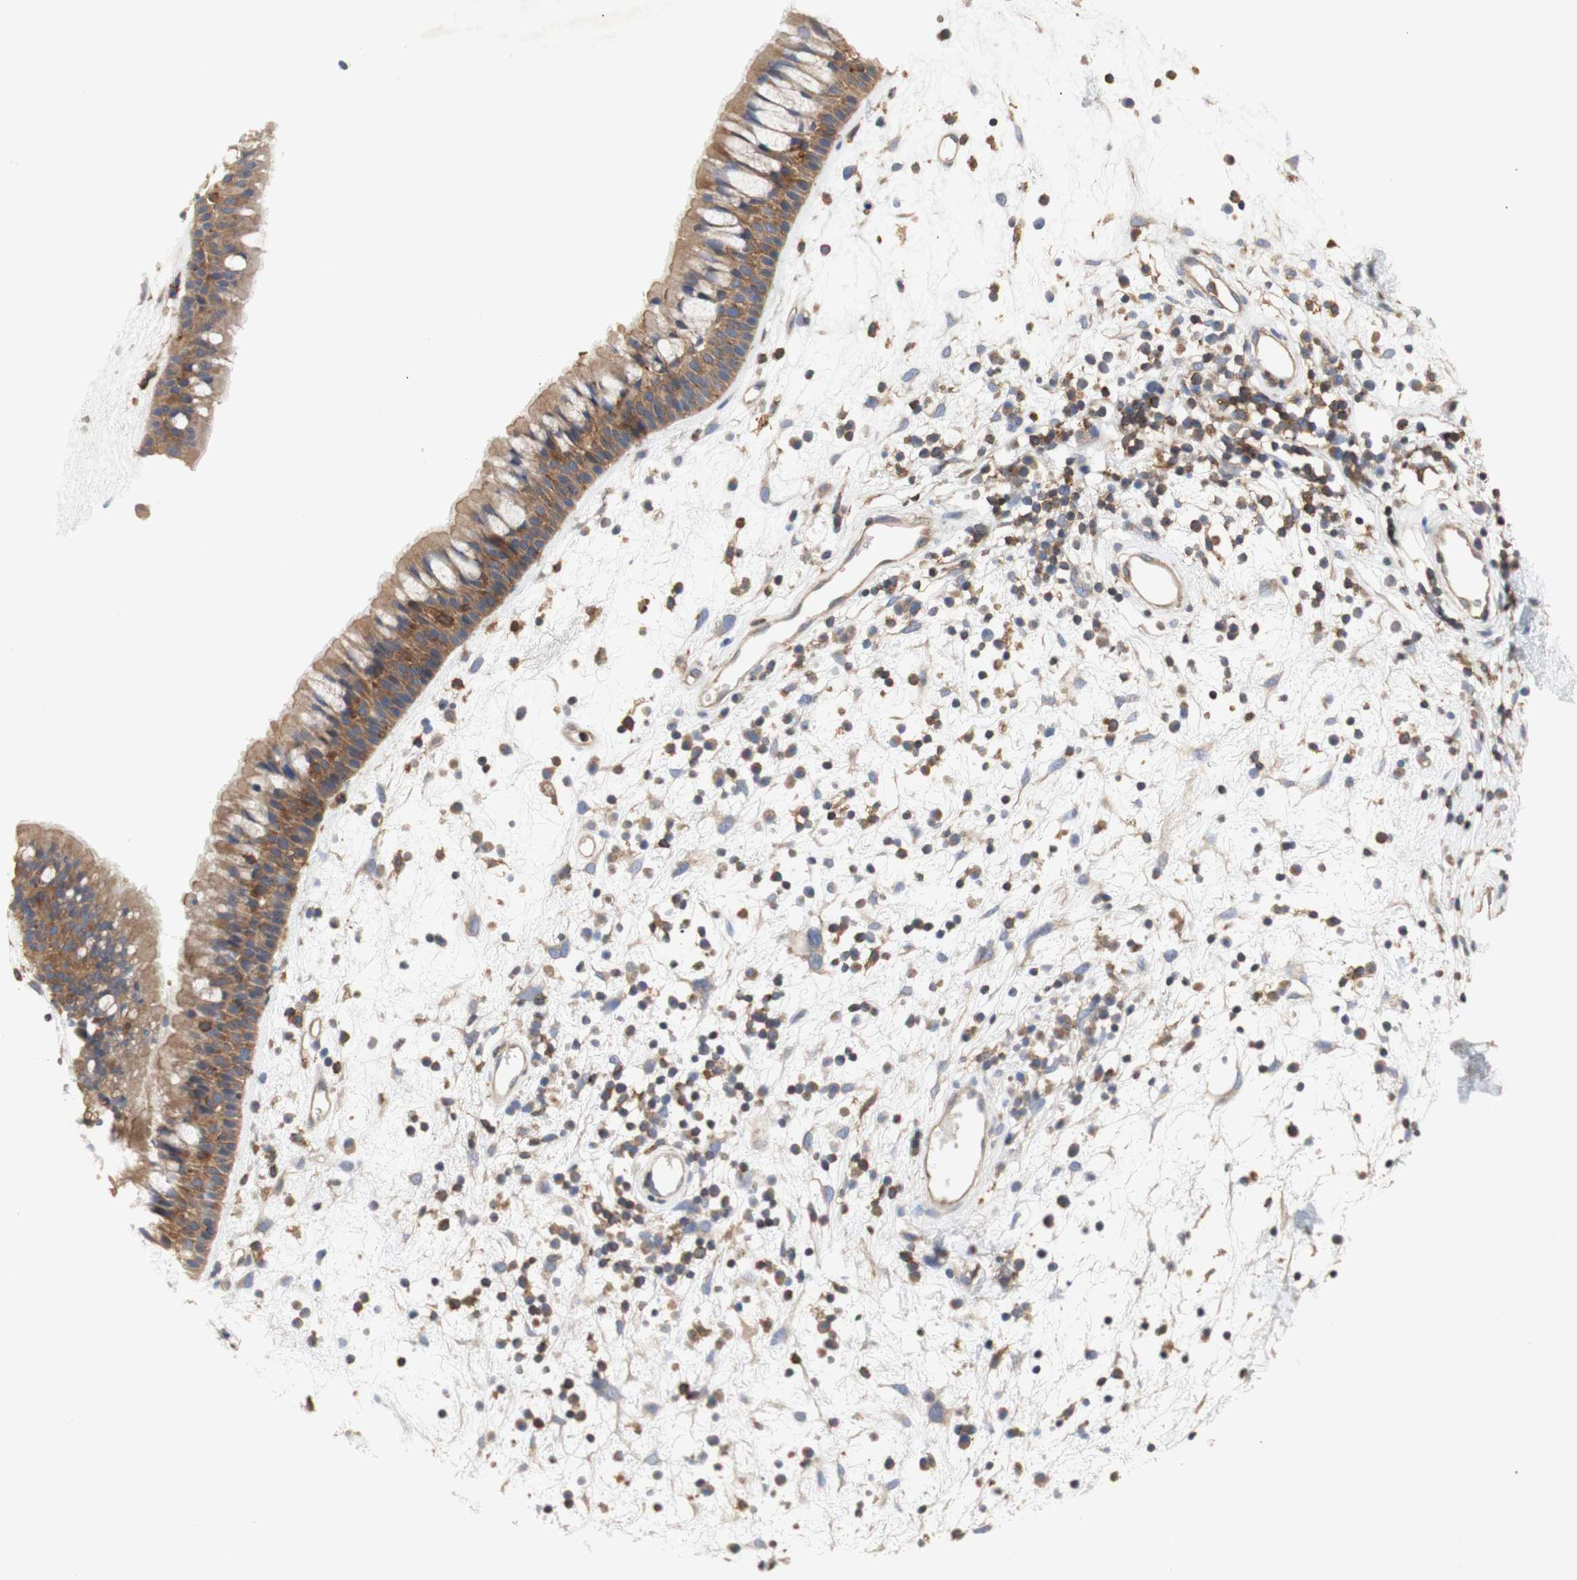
{"staining": {"intensity": "moderate", "quantity": ">75%", "location": "cytoplasmic/membranous"}, "tissue": "nasopharynx", "cell_type": "Respiratory epithelial cells", "image_type": "normal", "snomed": [{"axis": "morphology", "description": "Normal tissue, NOS"}, {"axis": "morphology", "description": "Inflammation, NOS"}, {"axis": "topography", "description": "Nasopharynx"}], "caption": "The image demonstrates immunohistochemical staining of benign nasopharynx. There is moderate cytoplasmic/membranous staining is appreciated in approximately >75% of respiratory epithelial cells. (Stains: DAB in brown, nuclei in blue, Microscopy: brightfield microscopy at high magnification).", "gene": "IKBKG", "patient": {"sex": "male", "age": 48}}